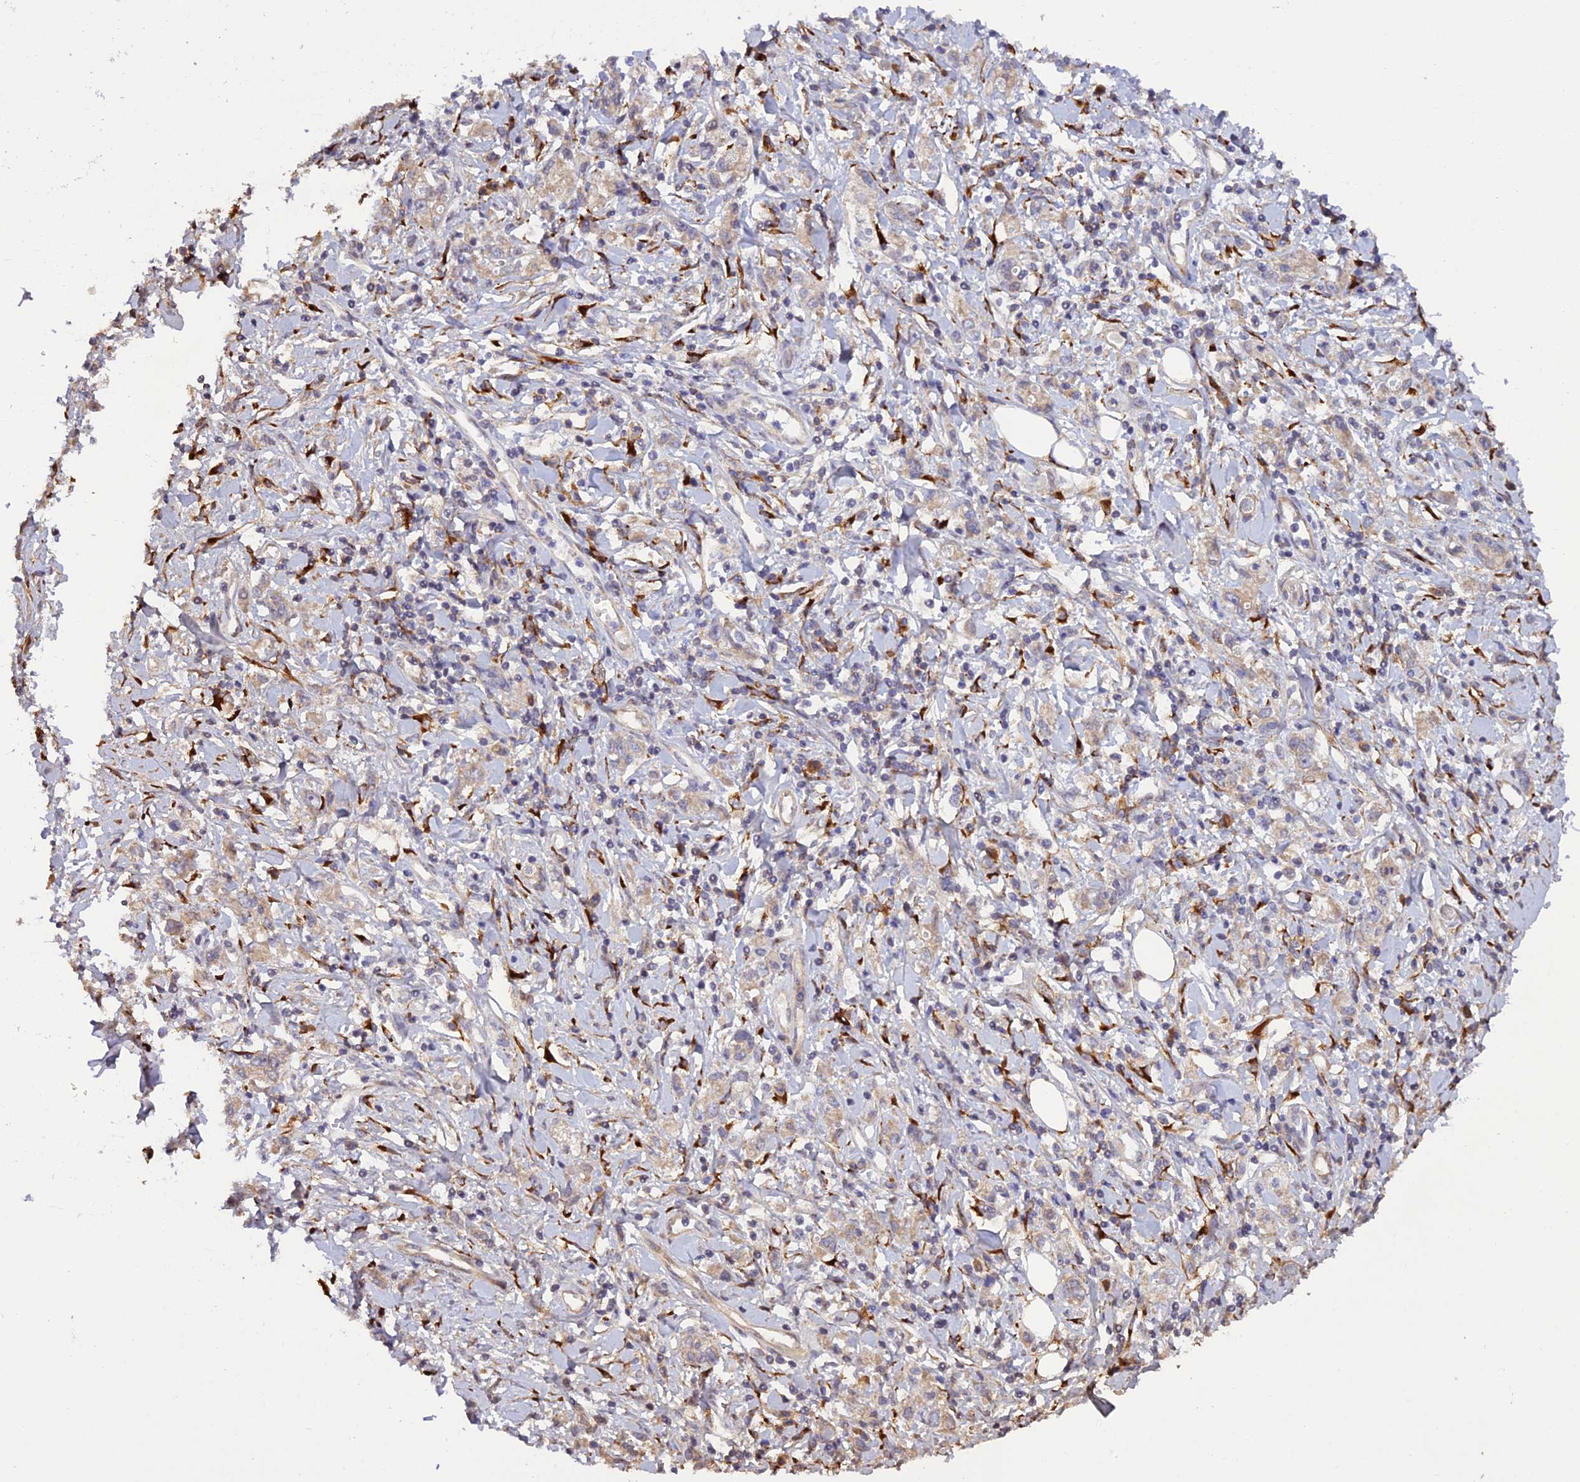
{"staining": {"intensity": "weak", "quantity": "<25%", "location": "cytoplasmic/membranous"}, "tissue": "stomach cancer", "cell_type": "Tumor cells", "image_type": "cancer", "snomed": [{"axis": "morphology", "description": "Adenocarcinoma, NOS"}, {"axis": "topography", "description": "Stomach"}], "caption": "Immunohistochemical staining of adenocarcinoma (stomach) displays no significant expression in tumor cells.", "gene": "P3H3", "patient": {"sex": "female", "age": 76}}